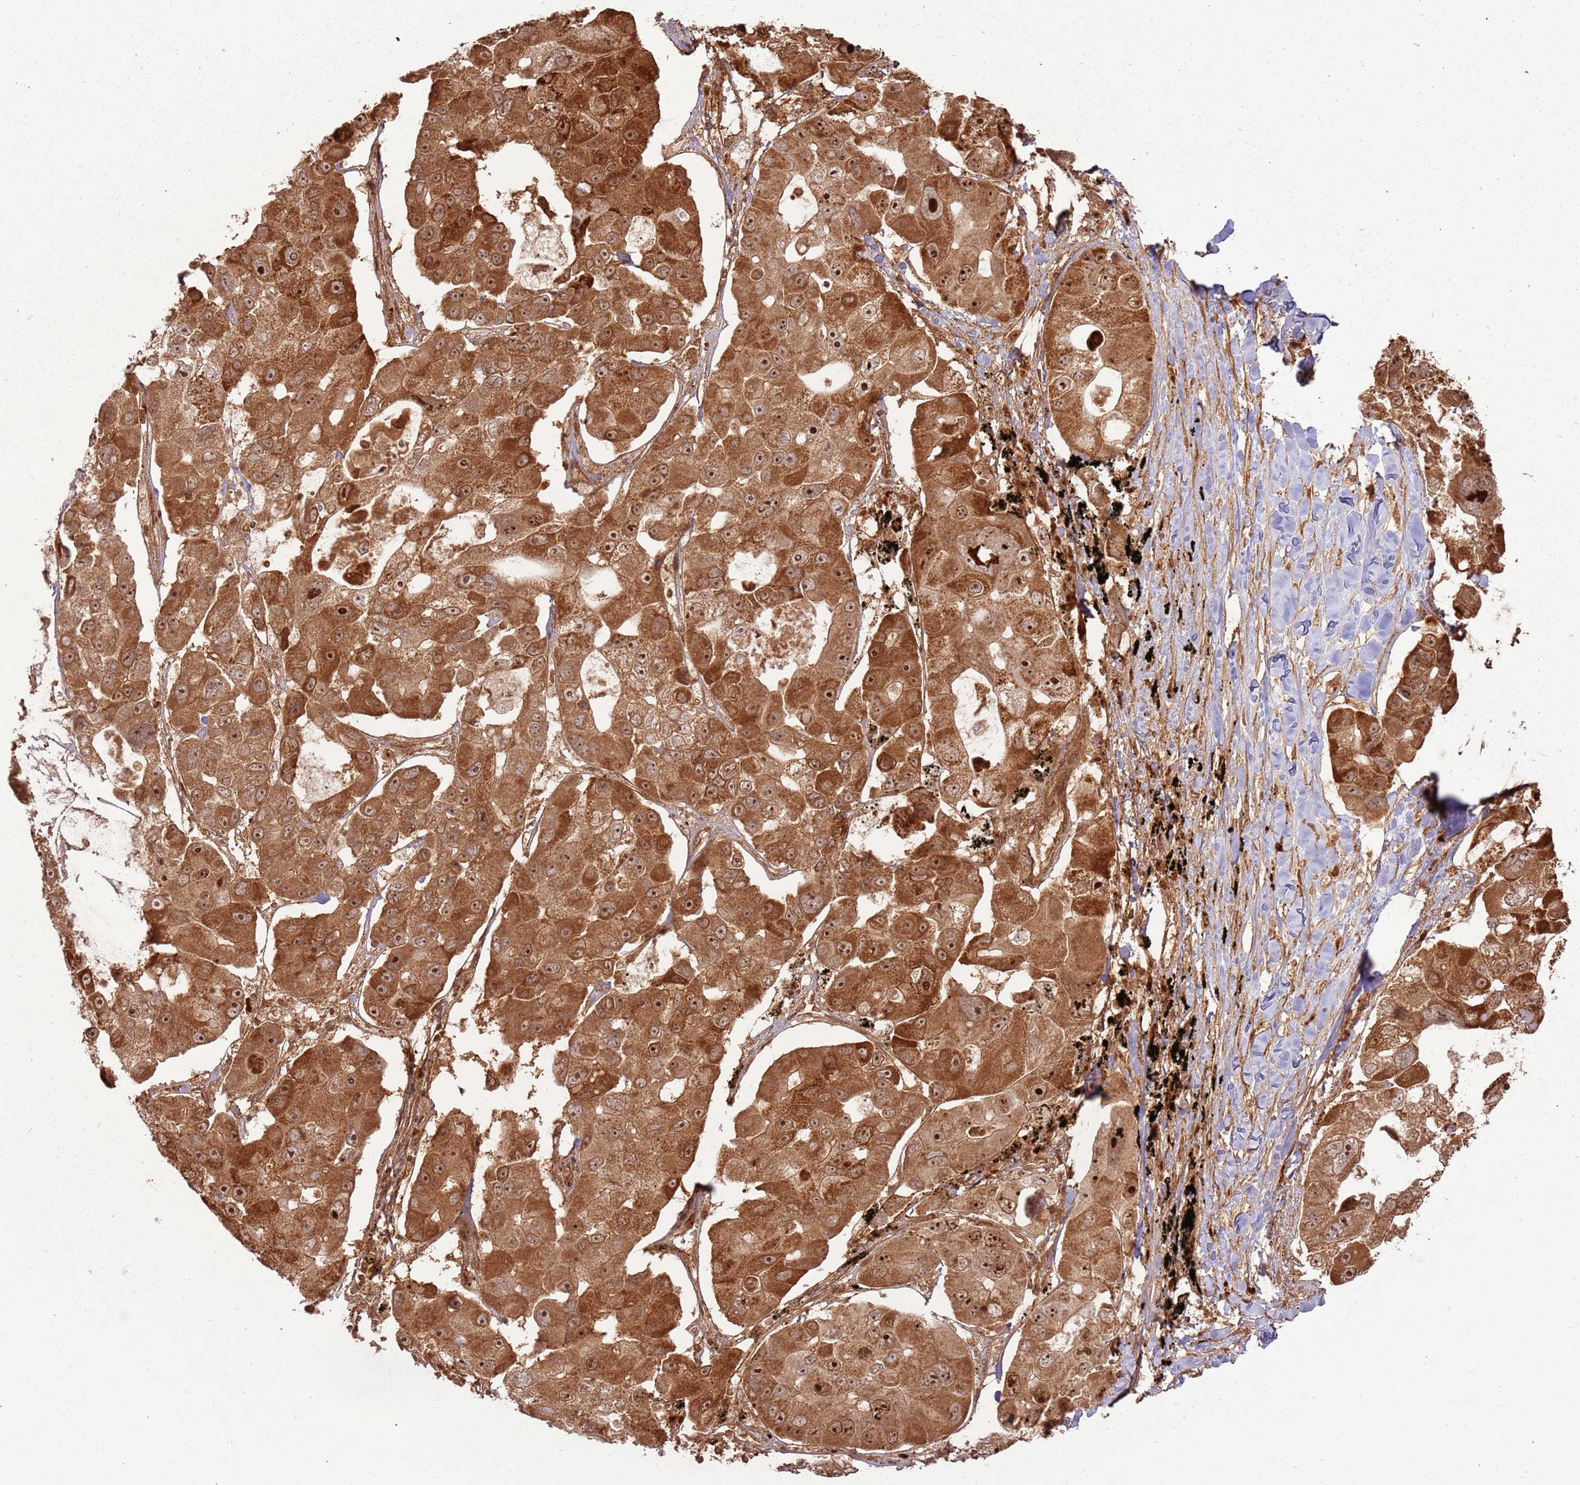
{"staining": {"intensity": "strong", "quantity": ">75%", "location": "cytoplasmic/membranous,nuclear"}, "tissue": "lung cancer", "cell_type": "Tumor cells", "image_type": "cancer", "snomed": [{"axis": "morphology", "description": "Adenocarcinoma, NOS"}, {"axis": "topography", "description": "Lung"}], "caption": "A high-resolution image shows immunohistochemistry staining of adenocarcinoma (lung), which reveals strong cytoplasmic/membranous and nuclear positivity in approximately >75% of tumor cells.", "gene": "TBC1D13", "patient": {"sex": "female", "age": 54}}